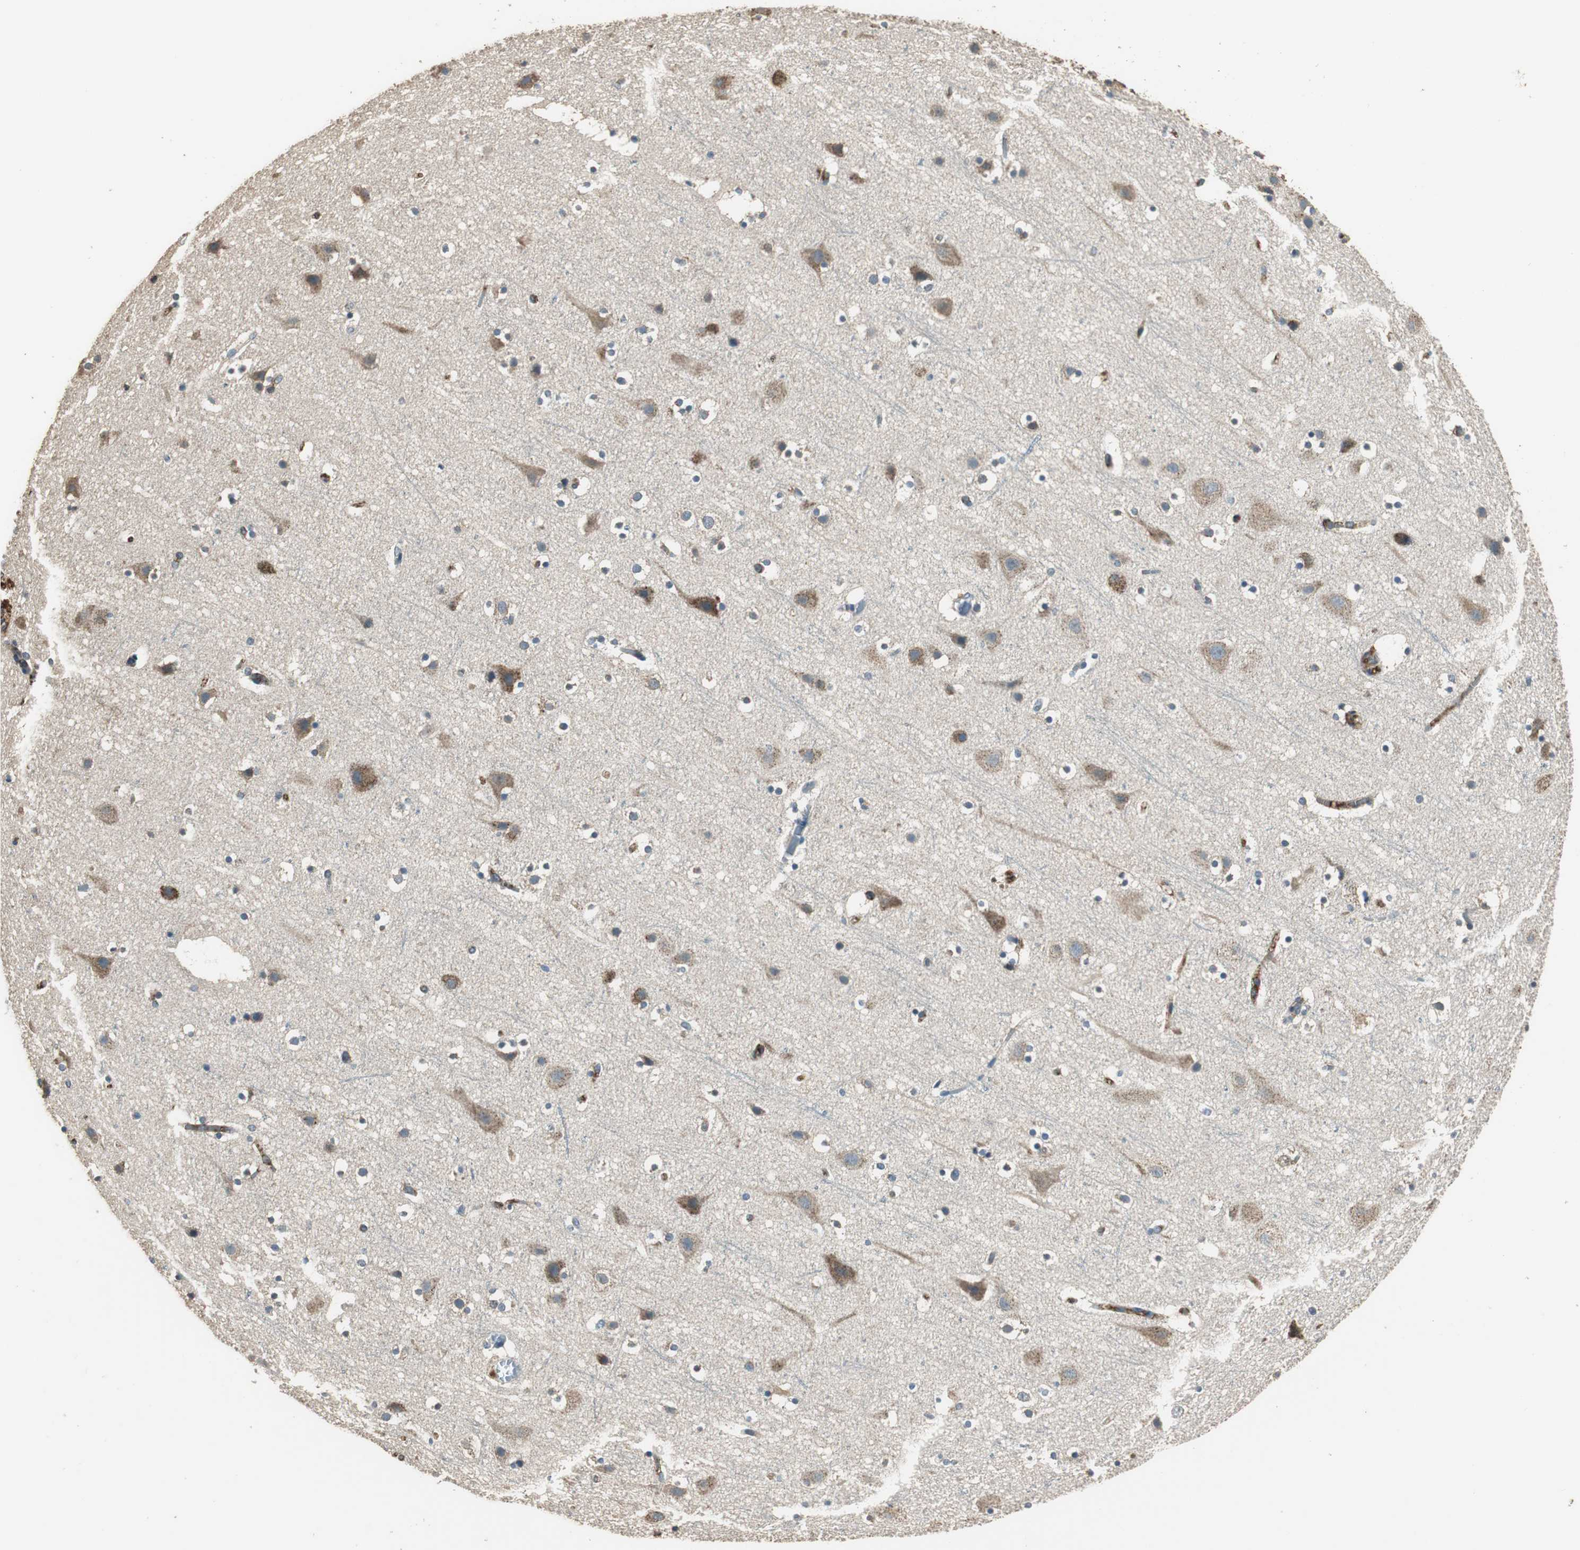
{"staining": {"intensity": "negative", "quantity": "none", "location": "none"}, "tissue": "cerebral cortex", "cell_type": "Endothelial cells", "image_type": "normal", "snomed": [{"axis": "morphology", "description": "Normal tissue, NOS"}, {"axis": "topography", "description": "Cerebral cortex"}], "caption": "Immunohistochemistry image of benign cerebral cortex: human cerebral cortex stained with DAB reveals no significant protein expression in endothelial cells.", "gene": "MSTO1", "patient": {"sex": "male", "age": 45}}